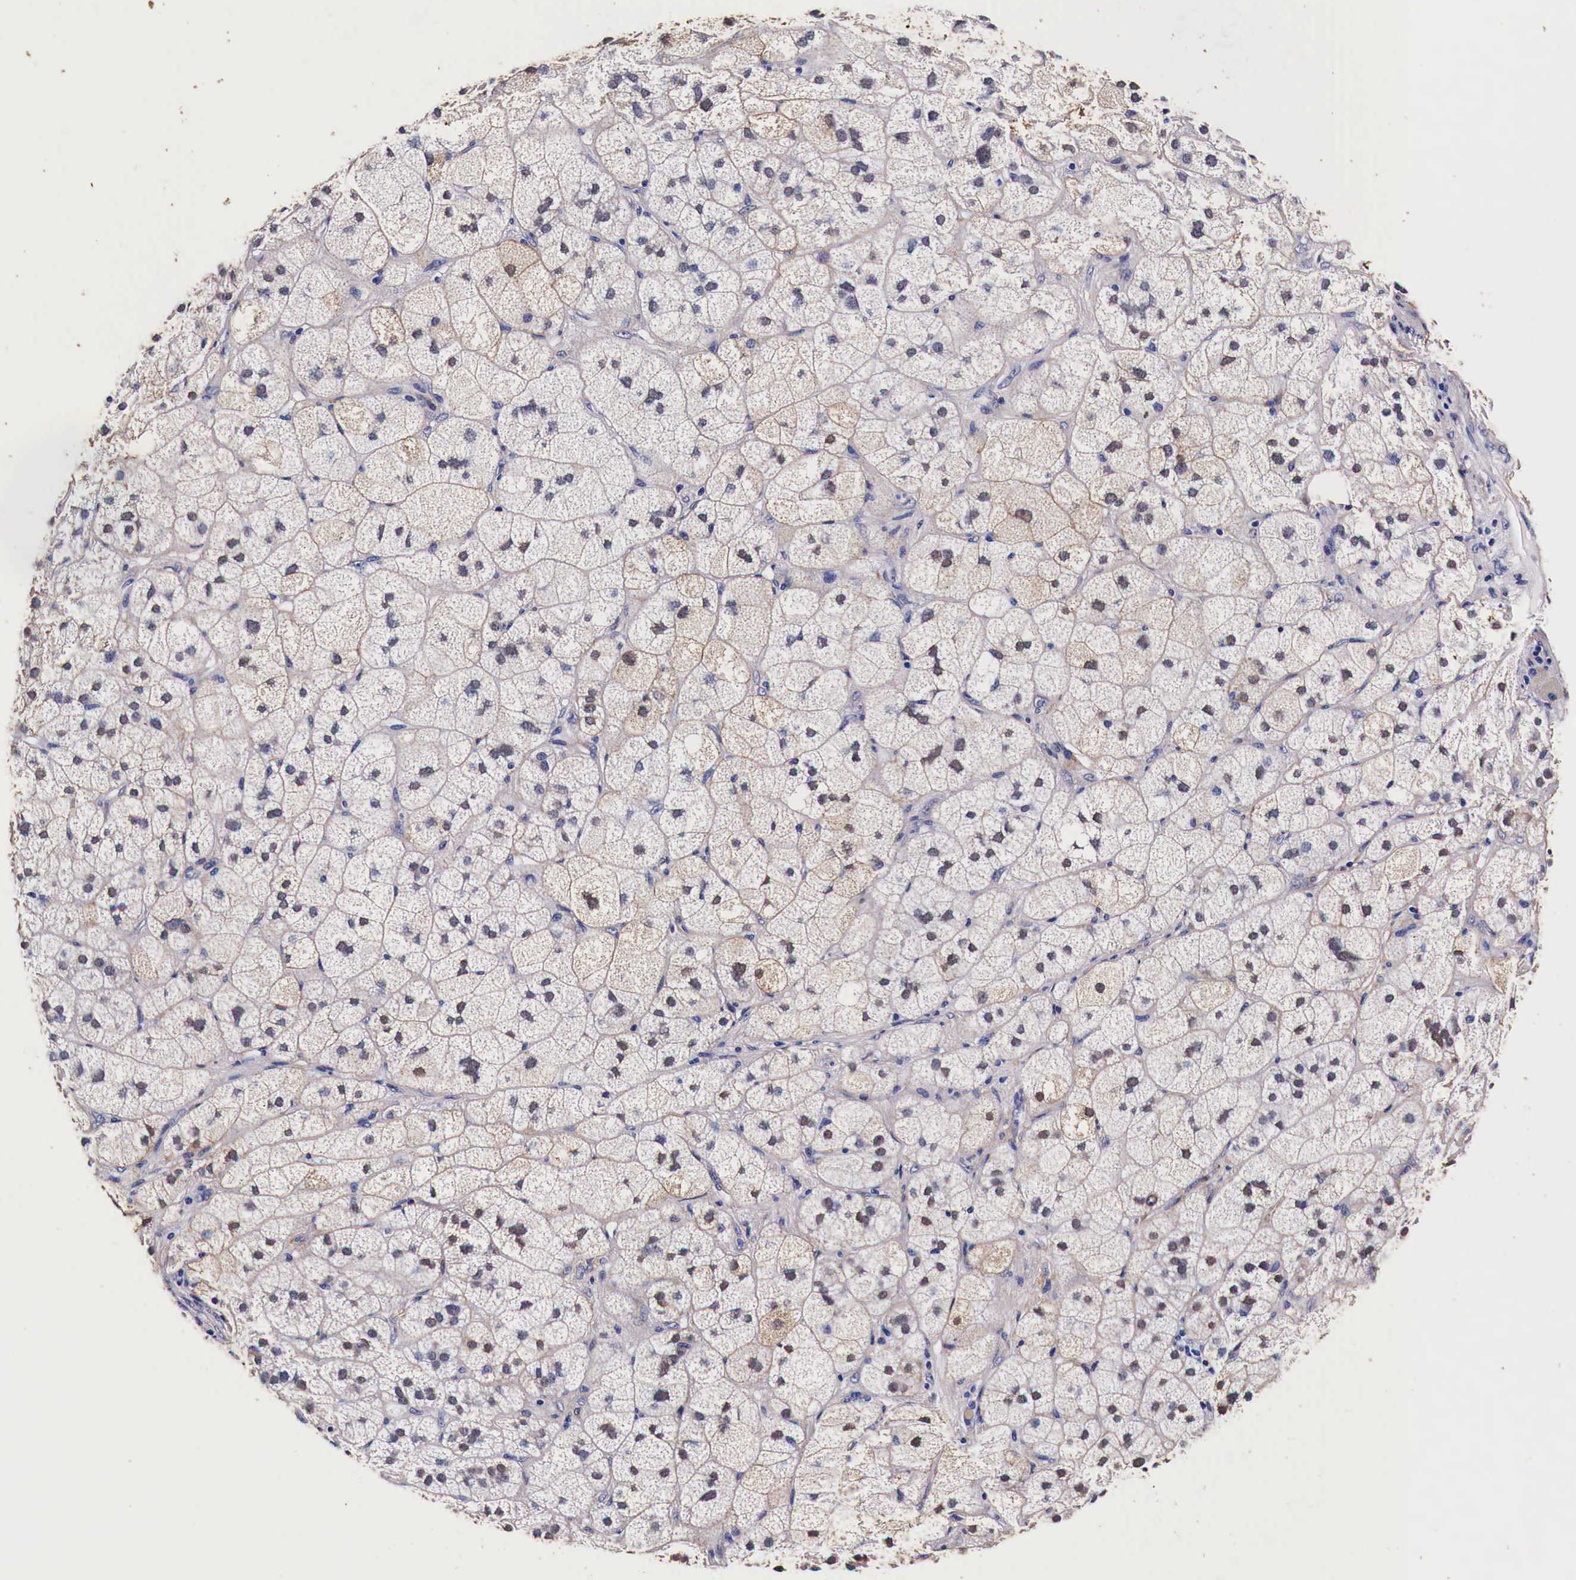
{"staining": {"intensity": "weak", "quantity": "25%-75%", "location": "cytoplasmic/membranous"}, "tissue": "adrenal gland", "cell_type": "Glandular cells", "image_type": "normal", "snomed": [{"axis": "morphology", "description": "Normal tissue, NOS"}, {"axis": "topography", "description": "Adrenal gland"}], "caption": "Brown immunohistochemical staining in normal human adrenal gland reveals weak cytoplasmic/membranous expression in about 25%-75% of glandular cells.", "gene": "HSPB1", "patient": {"sex": "female", "age": 60}}